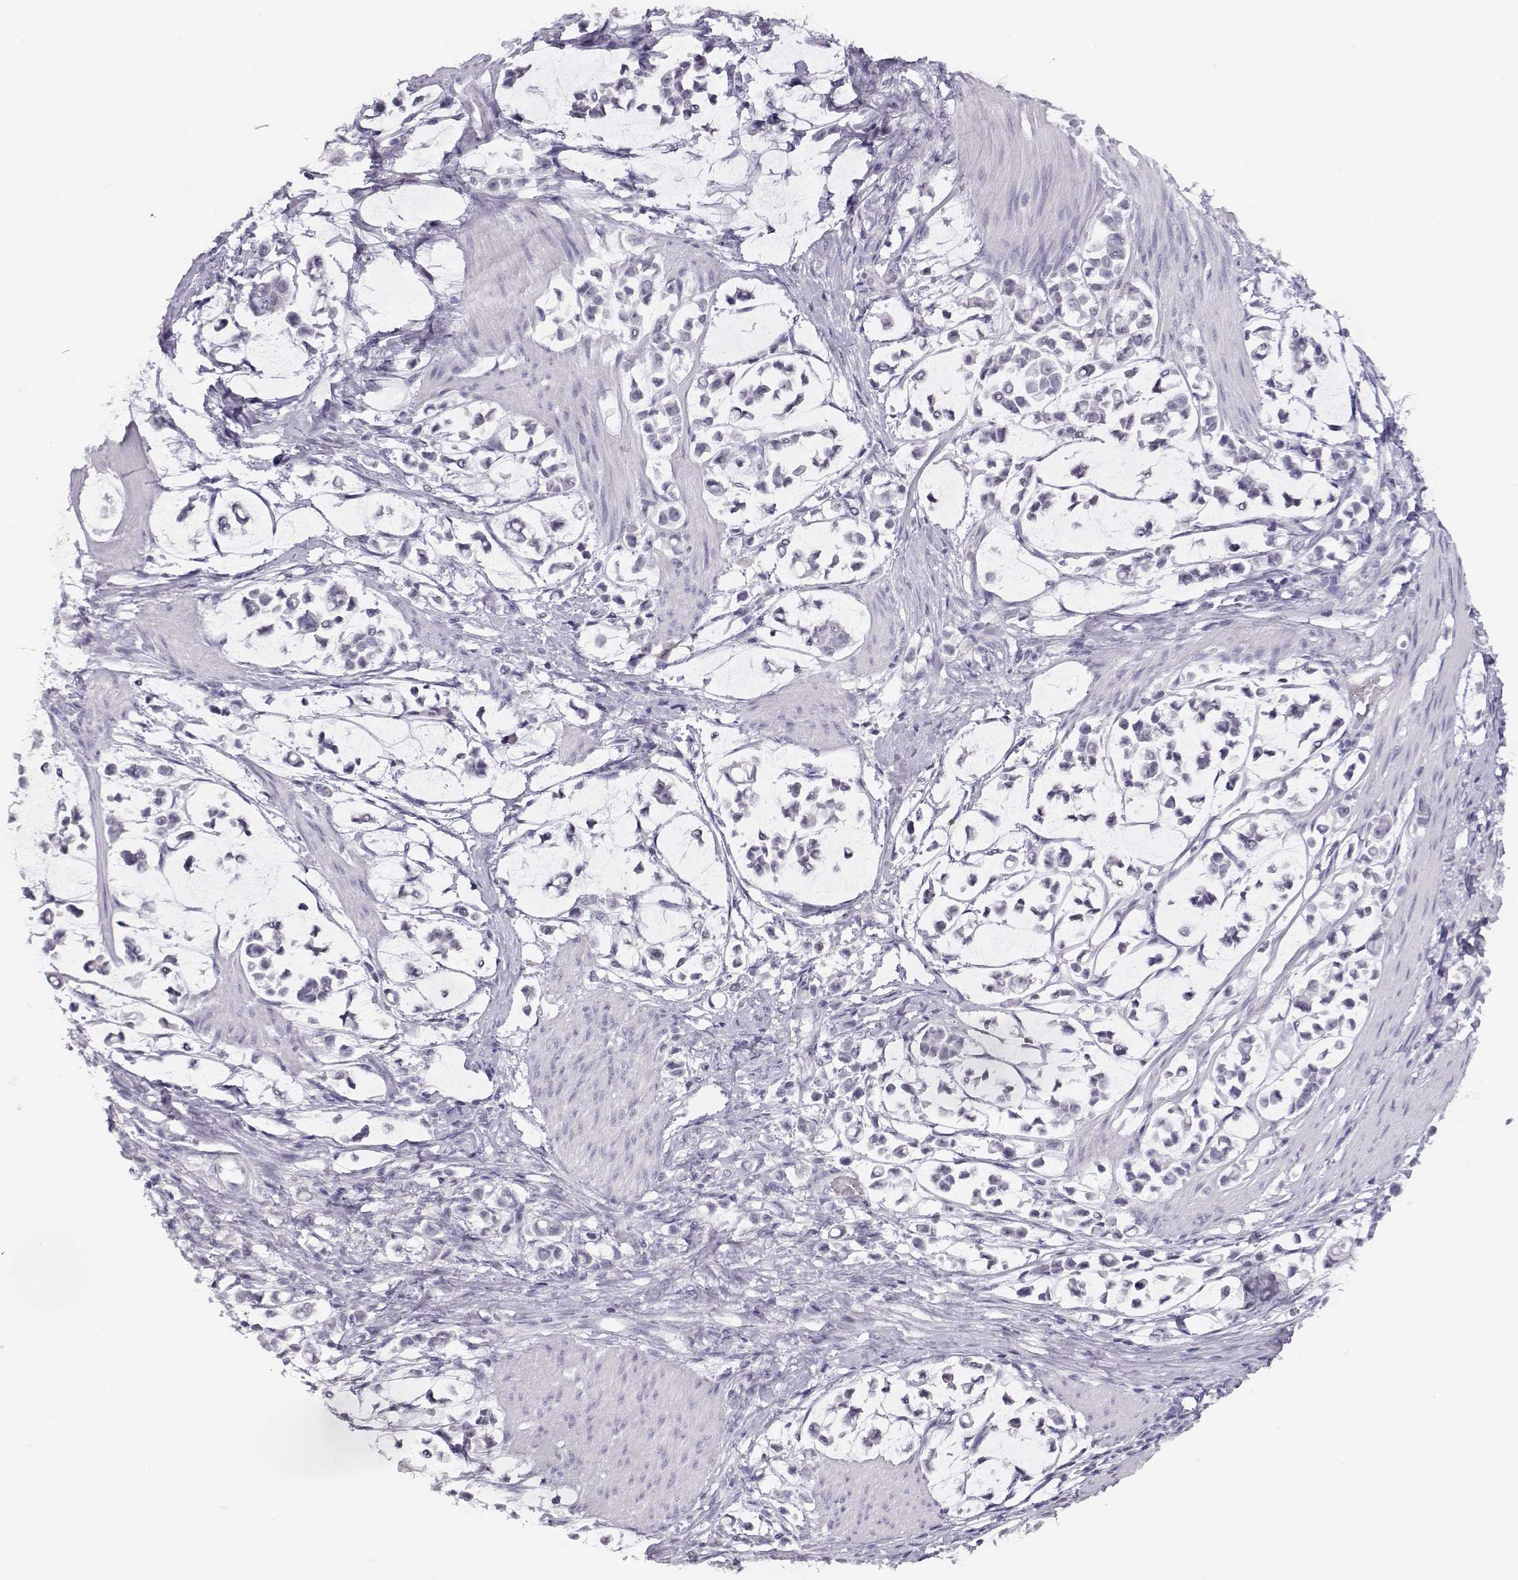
{"staining": {"intensity": "negative", "quantity": "none", "location": "none"}, "tissue": "stomach cancer", "cell_type": "Tumor cells", "image_type": "cancer", "snomed": [{"axis": "morphology", "description": "Adenocarcinoma, NOS"}, {"axis": "topography", "description": "Stomach"}], "caption": "Tumor cells show no significant protein expression in stomach cancer (adenocarcinoma).", "gene": "IMPG1", "patient": {"sex": "male", "age": 82}}